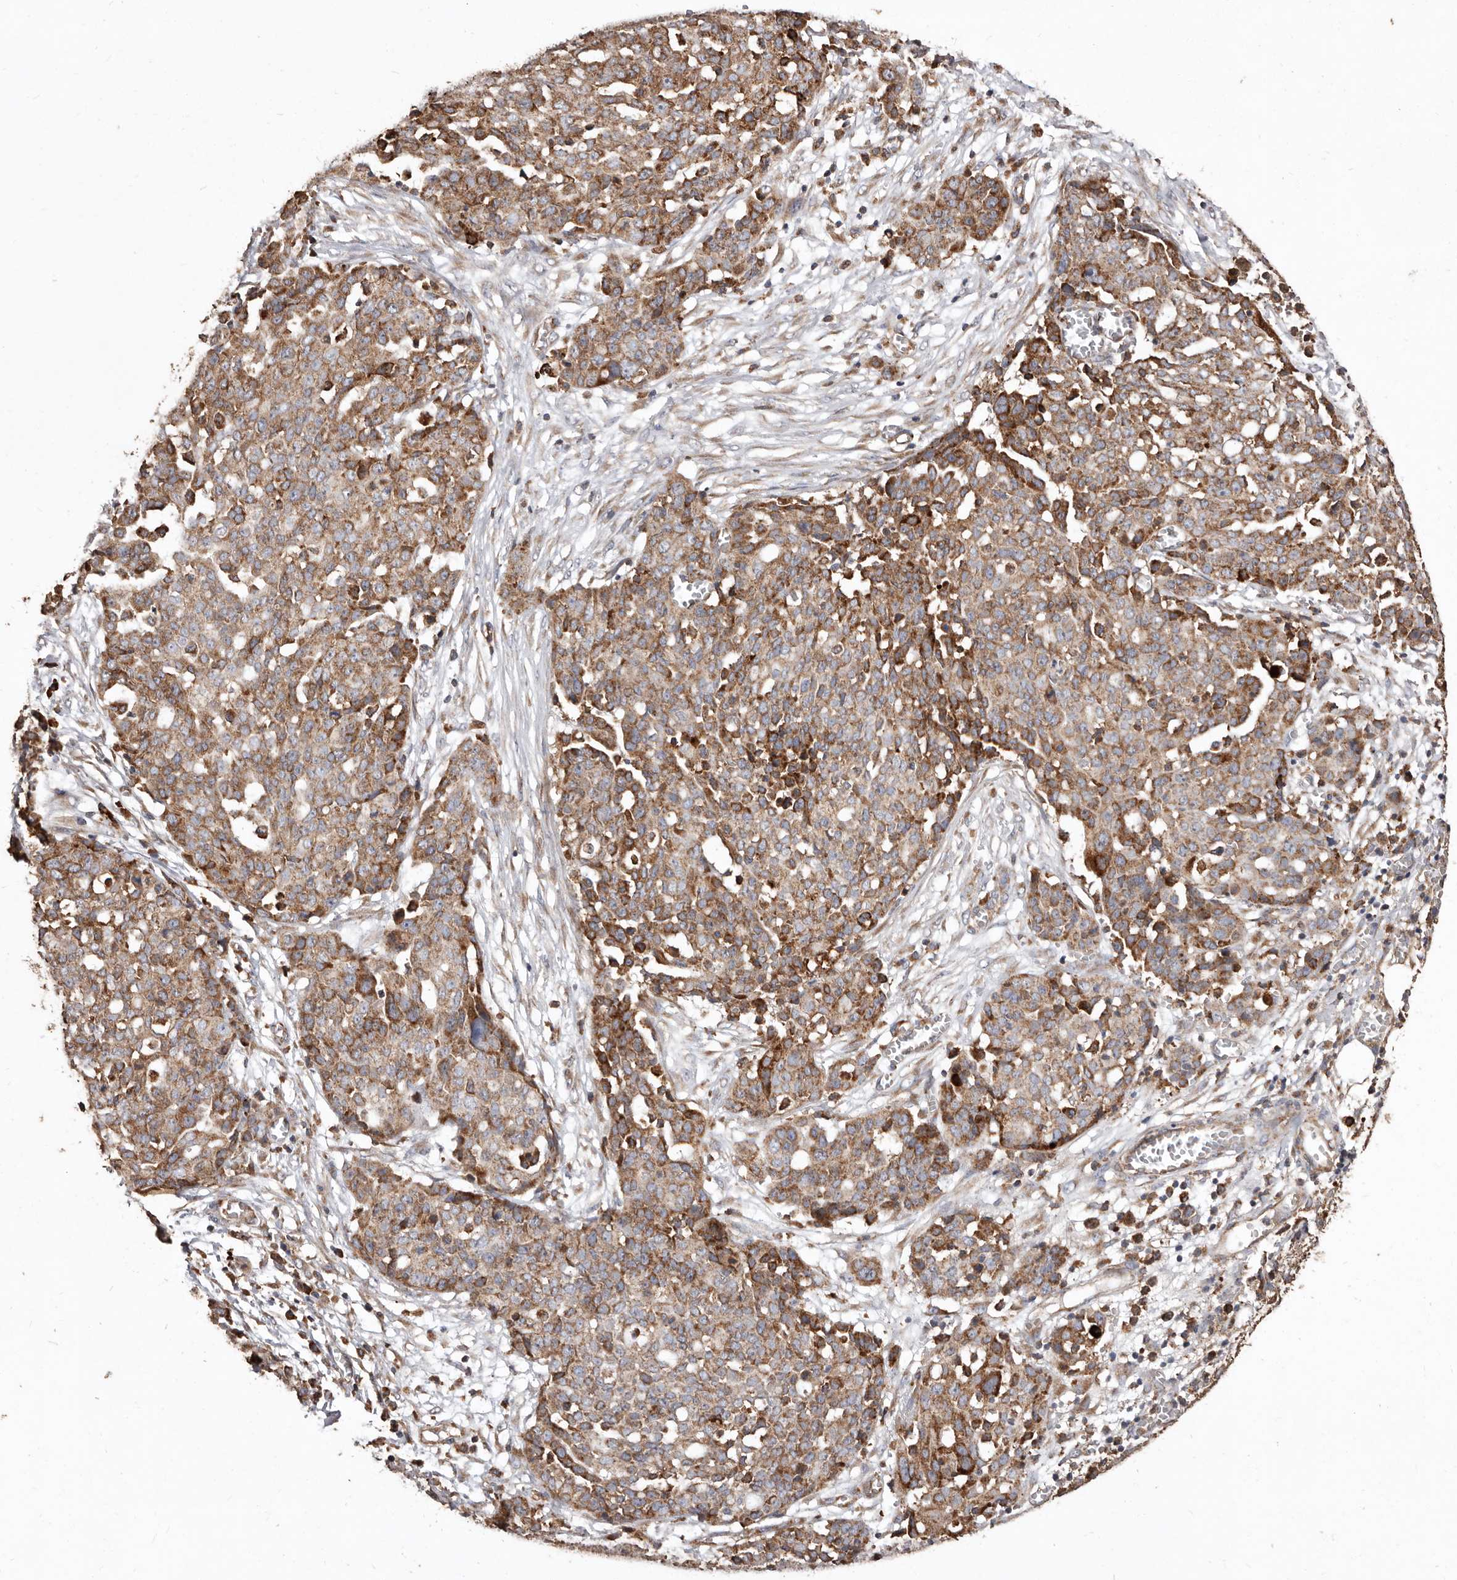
{"staining": {"intensity": "moderate", "quantity": ">75%", "location": "cytoplasmic/membranous"}, "tissue": "ovarian cancer", "cell_type": "Tumor cells", "image_type": "cancer", "snomed": [{"axis": "morphology", "description": "Cystadenocarcinoma, serous, NOS"}, {"axis": "topography", "description": "Soft tissue"}, {"axis": "topography", "description": "Ovary"}], "caption": "Immunohistochemical staining of ovarian cancer exhibits medium levels of moderate cytoplasmic/membranous expression in about >75% of tumor cells. (IHC, brightfield microscopy, high magnification).", "gene": "STEAP2", "patient": {"sex": "female", "age": 57}}